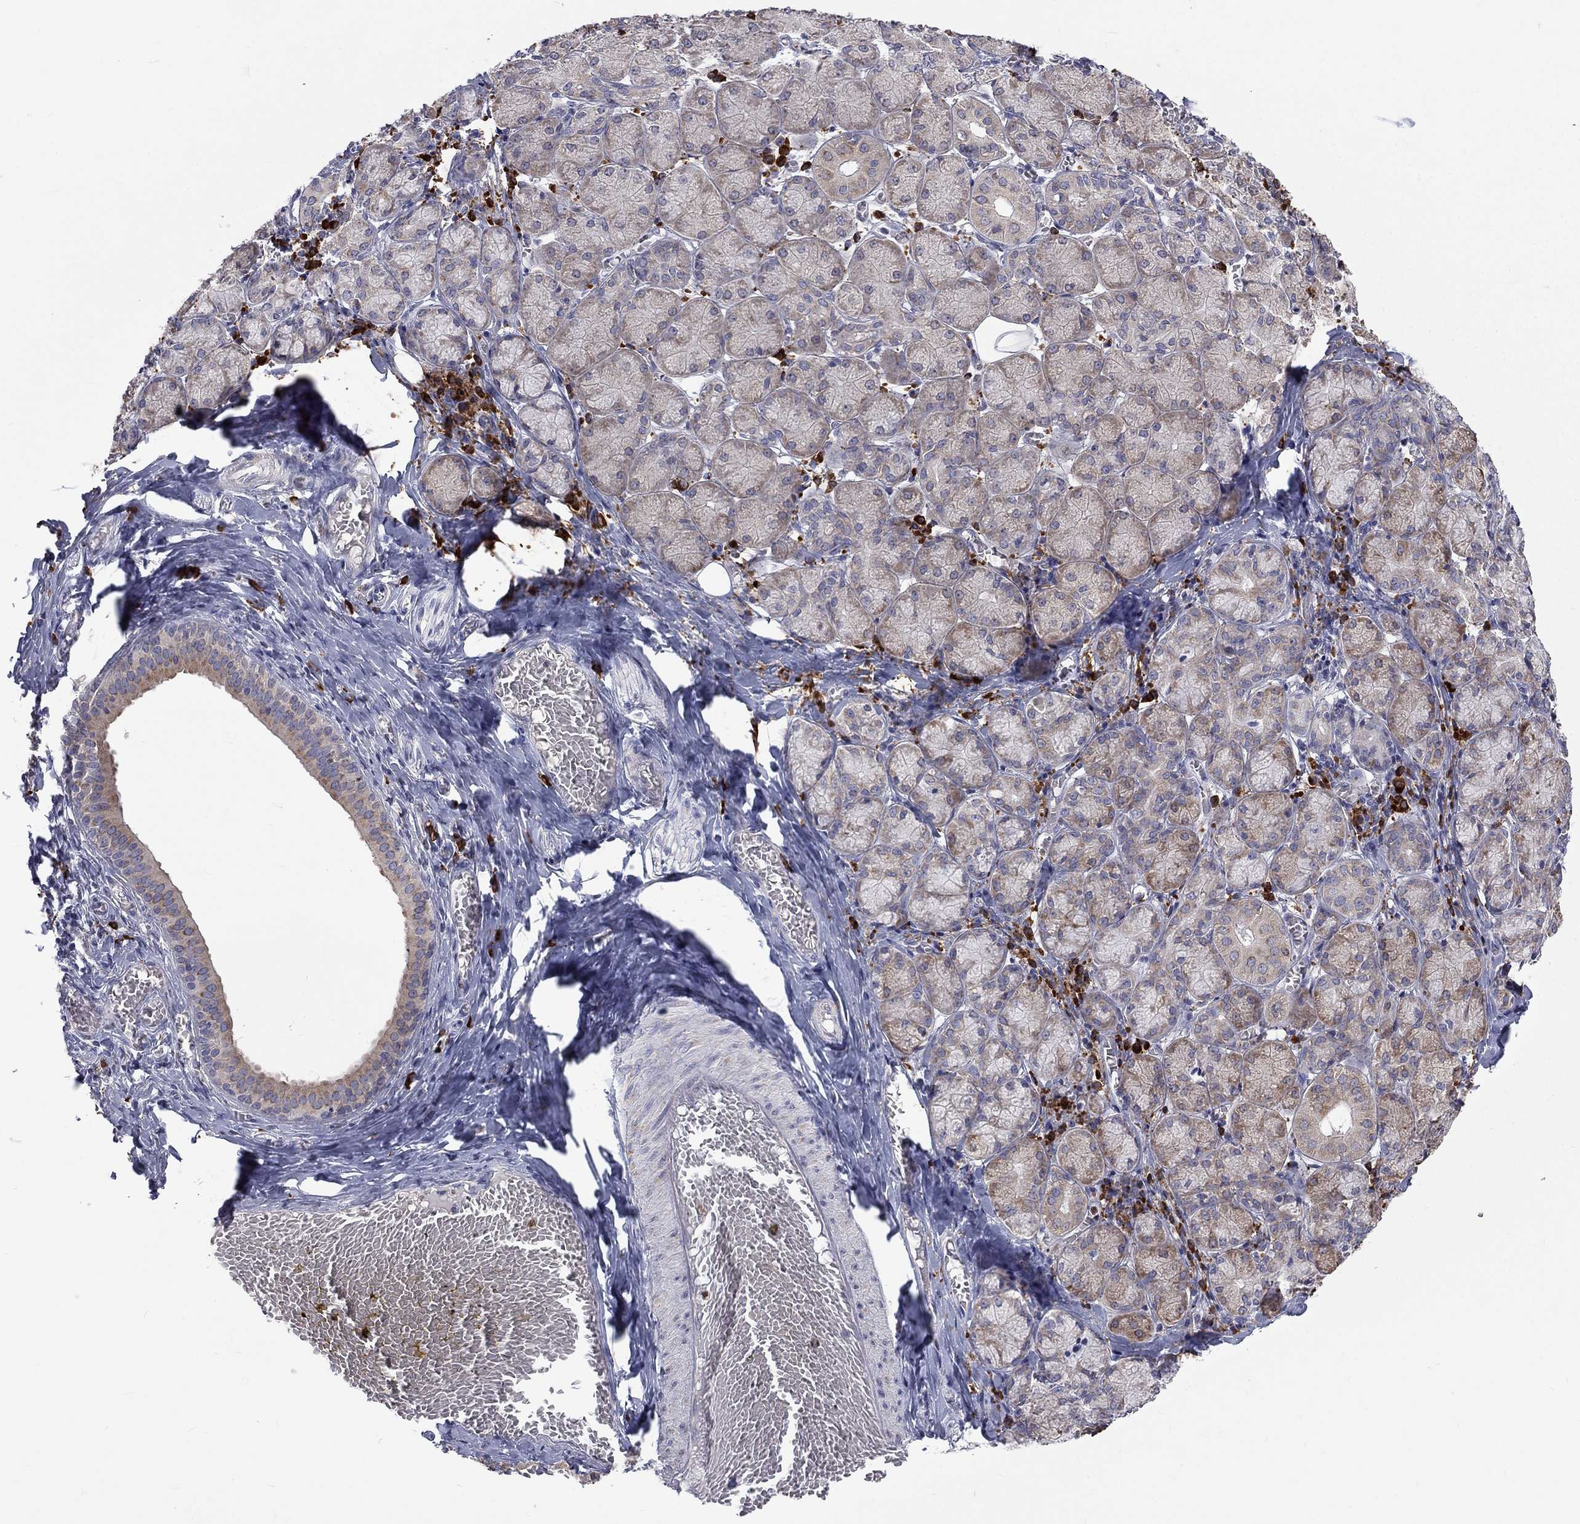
{"staining": {"intensity": "weak", "quantity": "25%-75%", "location": "cytoplasmic/membranous"}, "tissue": "salivary gland", "cell_type": "Glandular cells", "image_type": "normal", "snomed": [{"axis": "morphology", "description": "Normal tissue, NOS"}, {"axis": "topography", "description": "Salivary gland"}, {"axis": "topography", "description": "Peripheral nerve tissue"}], "caption": "Normal salivary gland shows weak cytoplasmic/membranous staining in approximately 25%-75% of glandular cells Nuclei are stained in blue..", "gene": "PABPC4", "patient": {"sex": "female", "age": 24}}